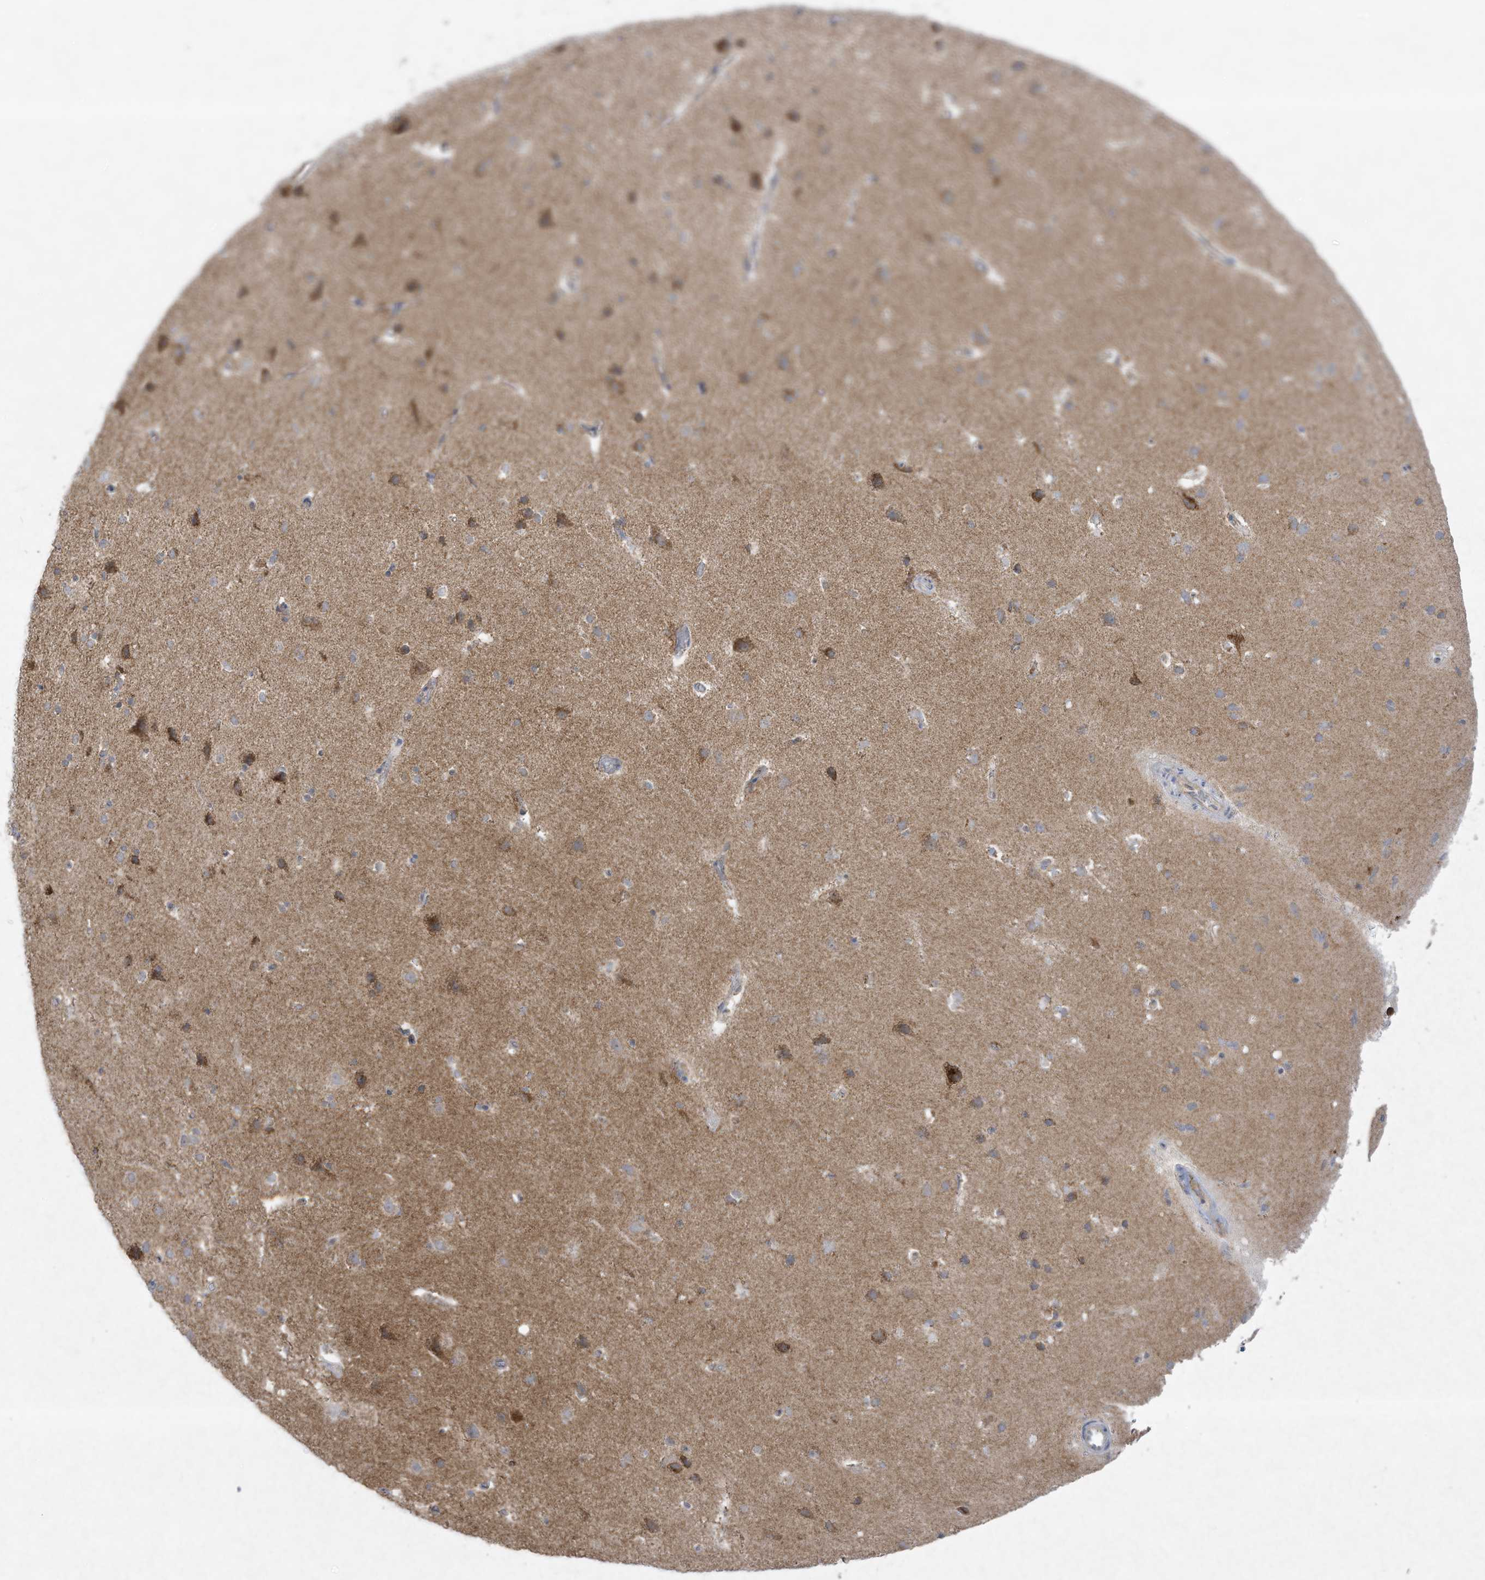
{"staining": {"intensity": "weak", "quantity": ">75%", "location": "cytoplasmic/membranous"}, "tissue": "cerebral cortex", "cell_type": "Endothelial cells", "image_type": "normal", "snomed": [{"axis": "morphology", "description": "Normal tissue, NOS"}, {"axis": "topography", "description": "Cerebral cortex"}], "caption": "Protein staining of benign cerebral cortex demonstrates weak cytoplasmic/membranous positivity in approximately >75% of endothelial cells. (Brightfield microscopy of DAB IHC at high magnification).", "gene": "CHRNA4", "patient": {"sex": "male", "age": 34}}